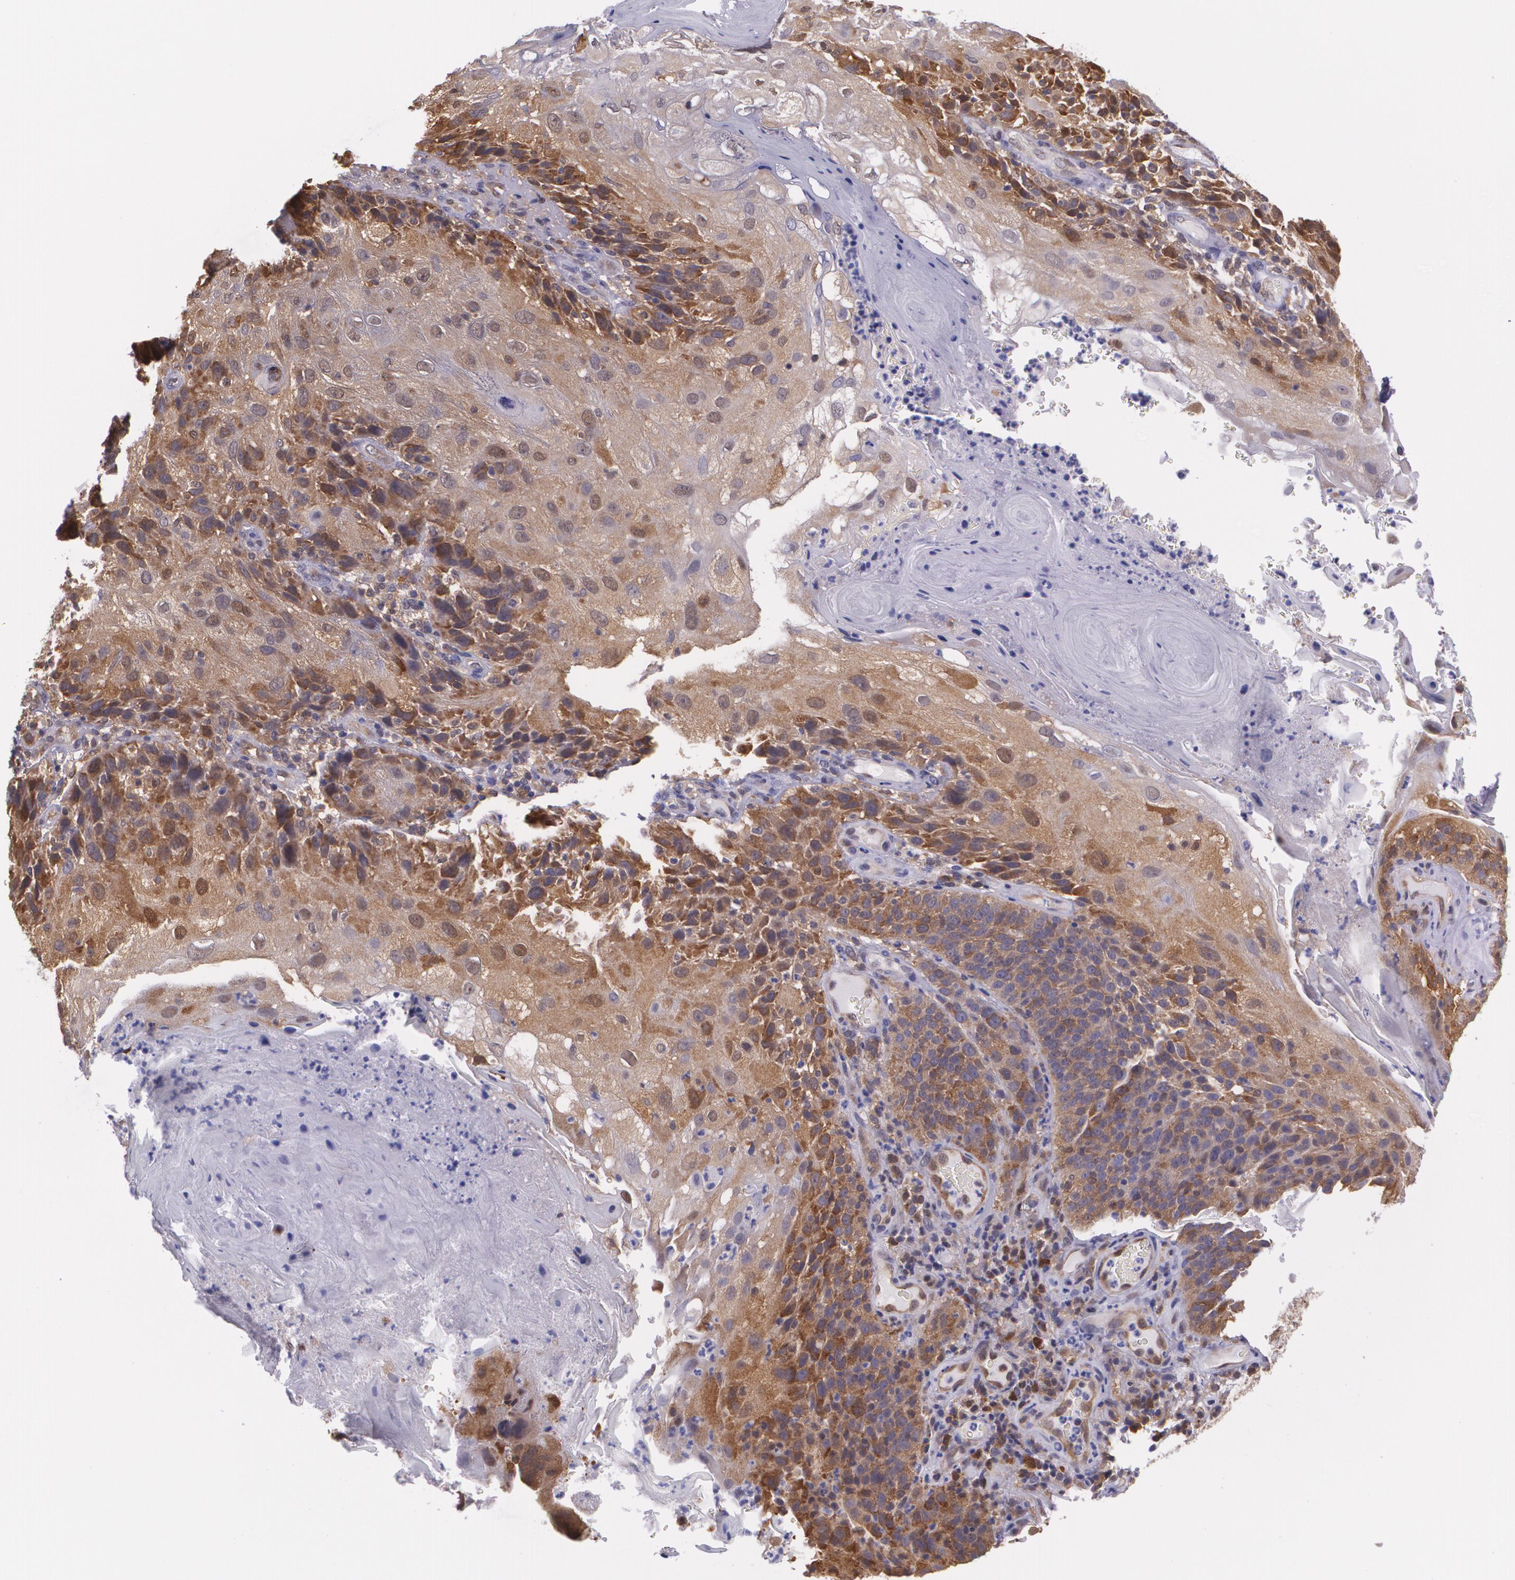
{"staining": {"intensity": "strong", "quantity": ">75%", "location": "cytoplasmic/membranous"}, "tissue": "skin cancer", "cell_type": "Tumor cells", "image_type": "cancer", "snomed": [{"axis": "morphology", "description": "Normal tissue, NOS"}, {"axis": "morphology", "description": "Squamous cell carcinoma, NOS"}, {"axis": "topography", "description": "Skin"}], "caption": "Strong cytoplasmic/membranous positivity for a protein is appreciated in about >75% of tumor cells of squamous cell carcinoma (skin) using immunohistochemistry (IHC).", "gene": "HSPH1", "patient": {"sex": "female", "age": 83}}